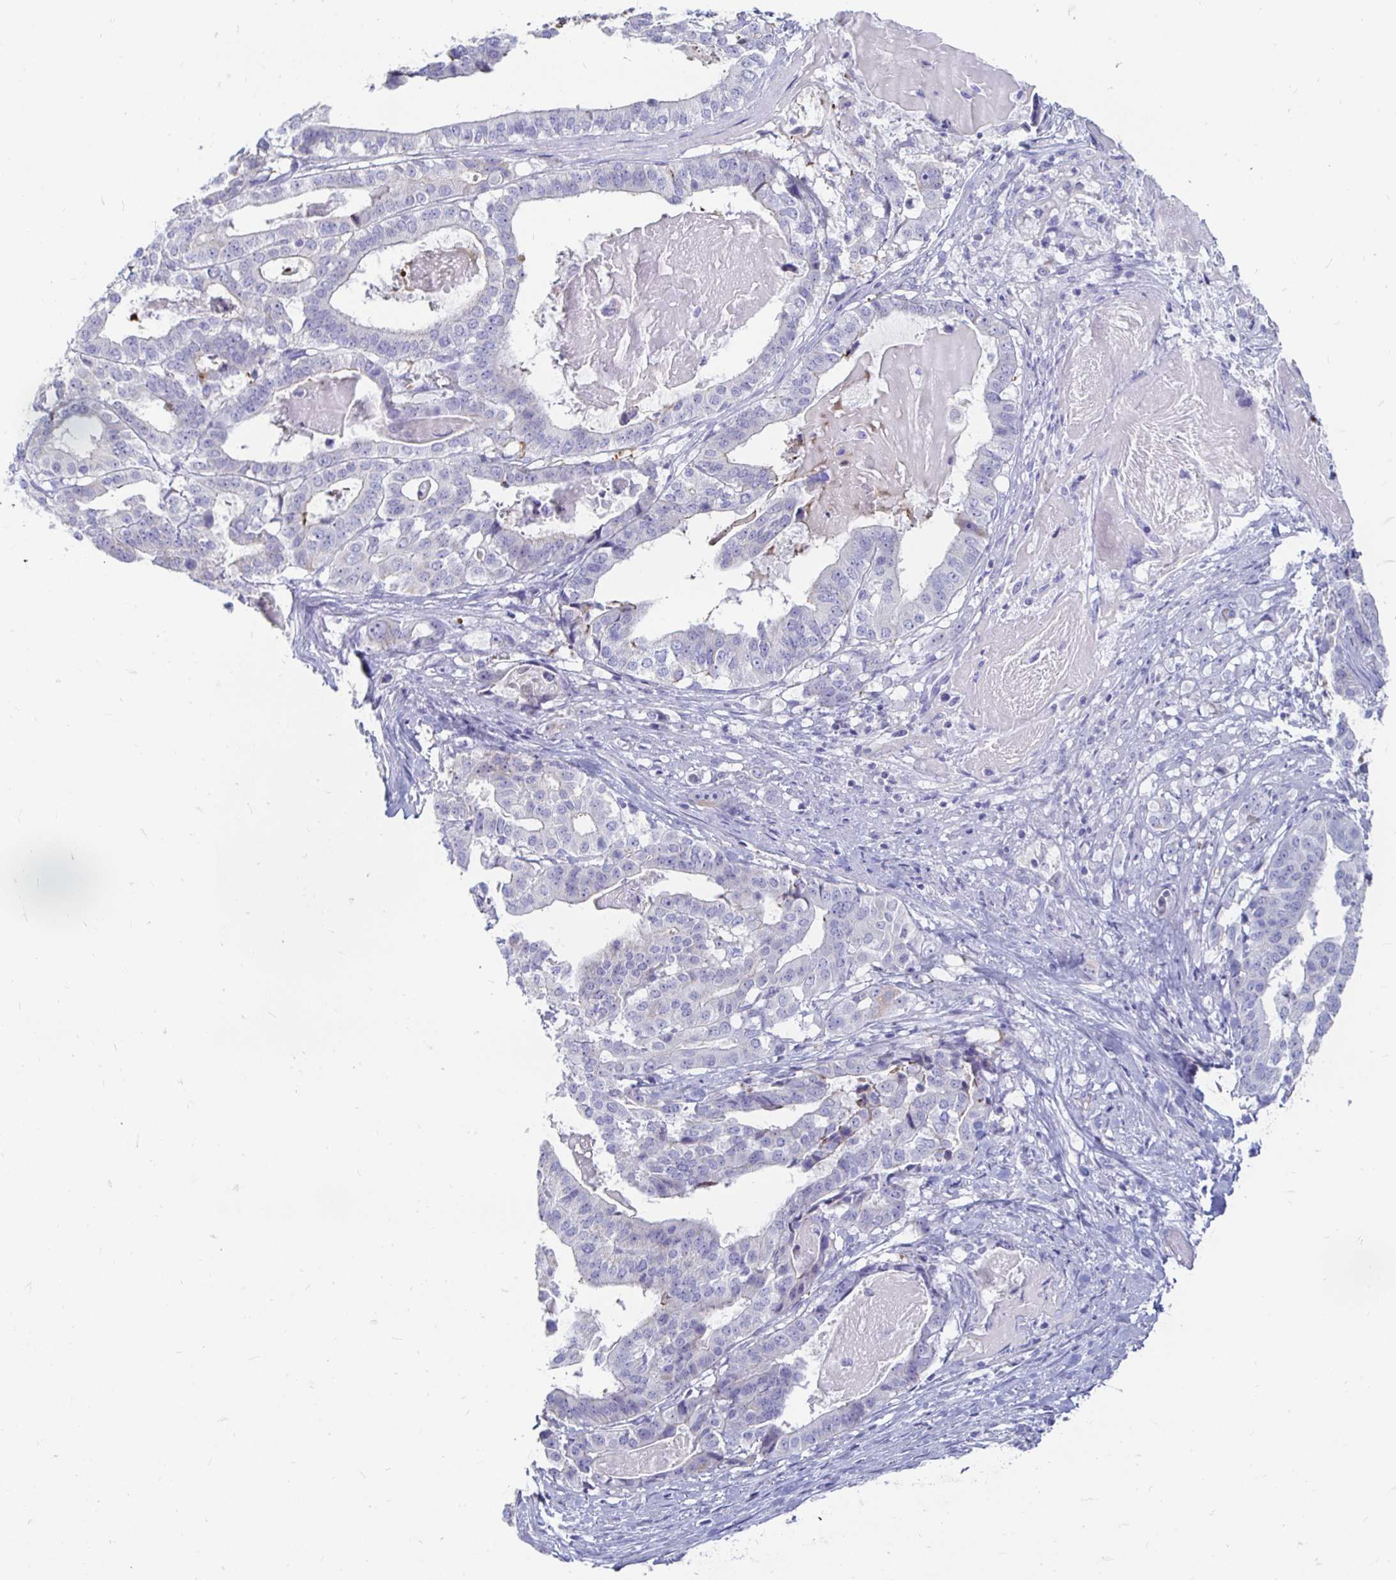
{"staining": {"intensity": "negative", "quantity": "none", "location": "none"}, "tissue": "stomach cancer", "cell_type": "Tumor cells", "image_type": "cancer", "snomed": [{"axis": "morphology", "description": "Adenocarcinoma, NOS"}, {"axis": "topography", "description": "Stomach"}], "caption": "DAB (3,3'-diaminobenzidine) immunohistochemical staining of human stomach adenocarcinoma shows no significant staining in tumor cells.", "gene": "PEG10", "patient": {"sex": "male", "age": 48}}